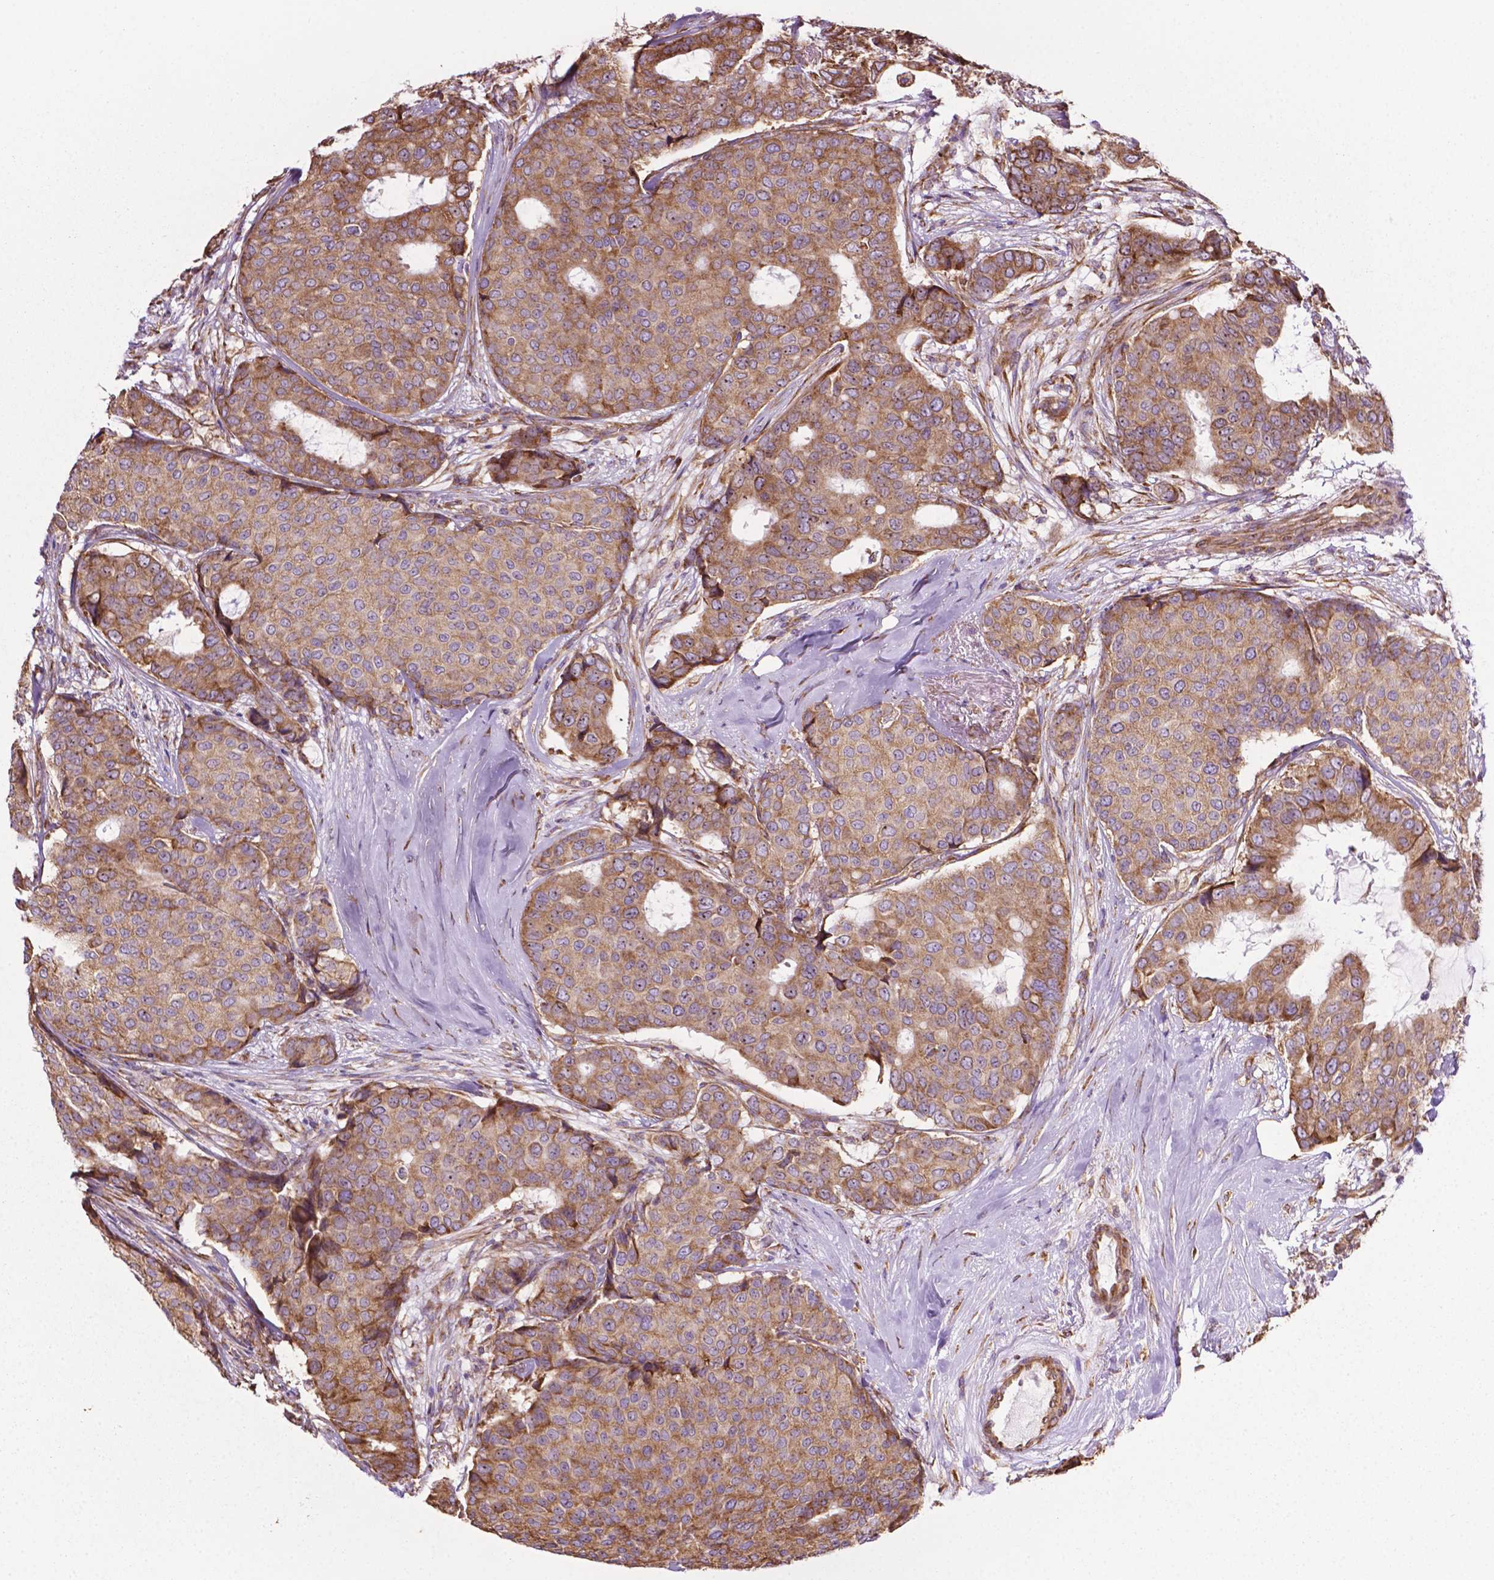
{"staining": {"intensity": "moderate", "quantity": ">75%", "location": "cytoplasmic/membranous"}, "tissue": "breast cancer", "cell_type": "Tumor cells", "image_type": "cancer", "snomed": [{"axis": "morphology", "description": "Duct carcinoma"}, {"axis": "topography", "description": "Breast"}], "caption": "Immunohistochemistry image of breast invasive ductal carcinoma stained for a protein (brown), which exhibits medium levels of moderate cytoplasmic/membranous staining in about >75% of tumor cells.", "gene": "RPL29", "patient": {"sex": "female", "age": 75}}